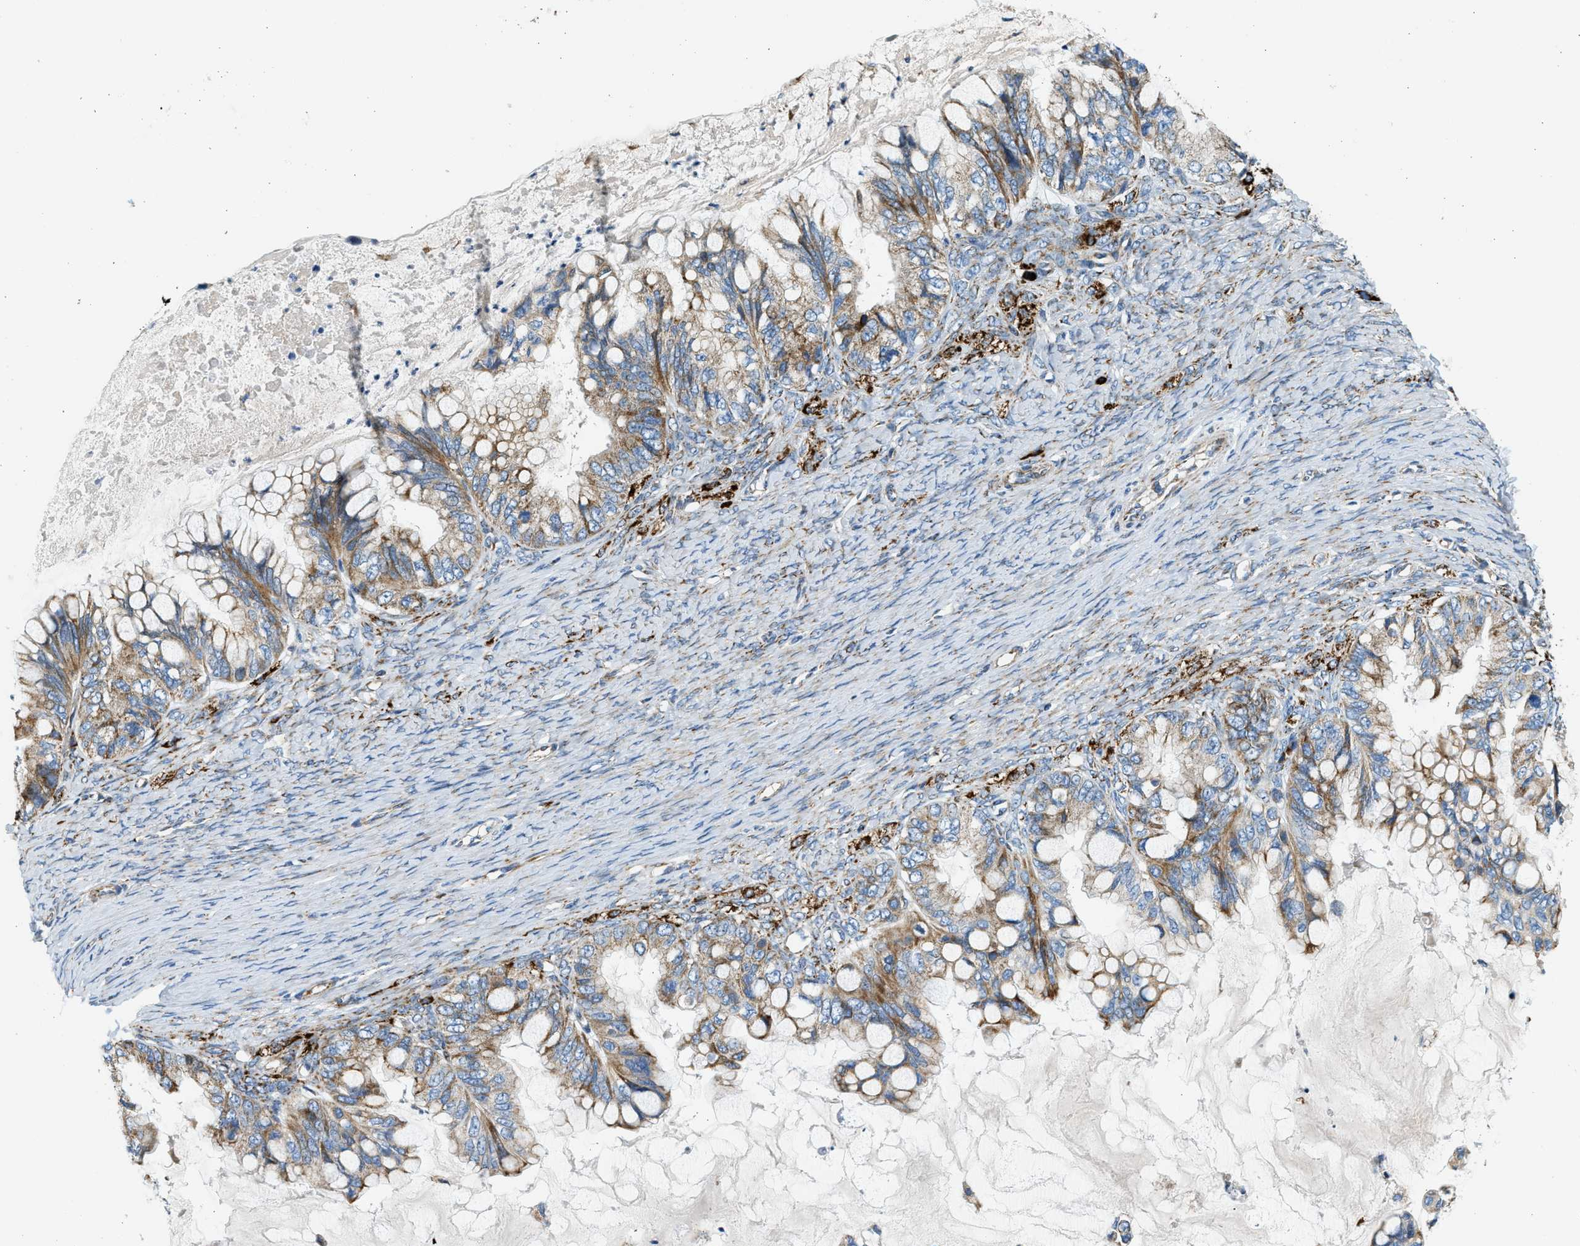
{"staining": {"intensity": "moderate", "quantity": ">75%", "location": "cytoplasmic/membranous"}, "tissue": "ovarian cancer", "cell_type": "Tumor cells", "image_type": "cancer", "snomed": [{"axis": "morphology", "description": "Cystadenocarcinoma, mucinous, NOS"}, {"axis": "topography", "description": "Ovary"}], "caption": "Protein staining displays moderate cytoplasmic/membranous expression in about >75% of tumor cells in ovarian mucinous cystadenocarcinoma. (DAB = brown stain, brightfield microscopy at high magnification).", "gene": "KCNMB3", "patient": {"sex": "female", "age": 80}}